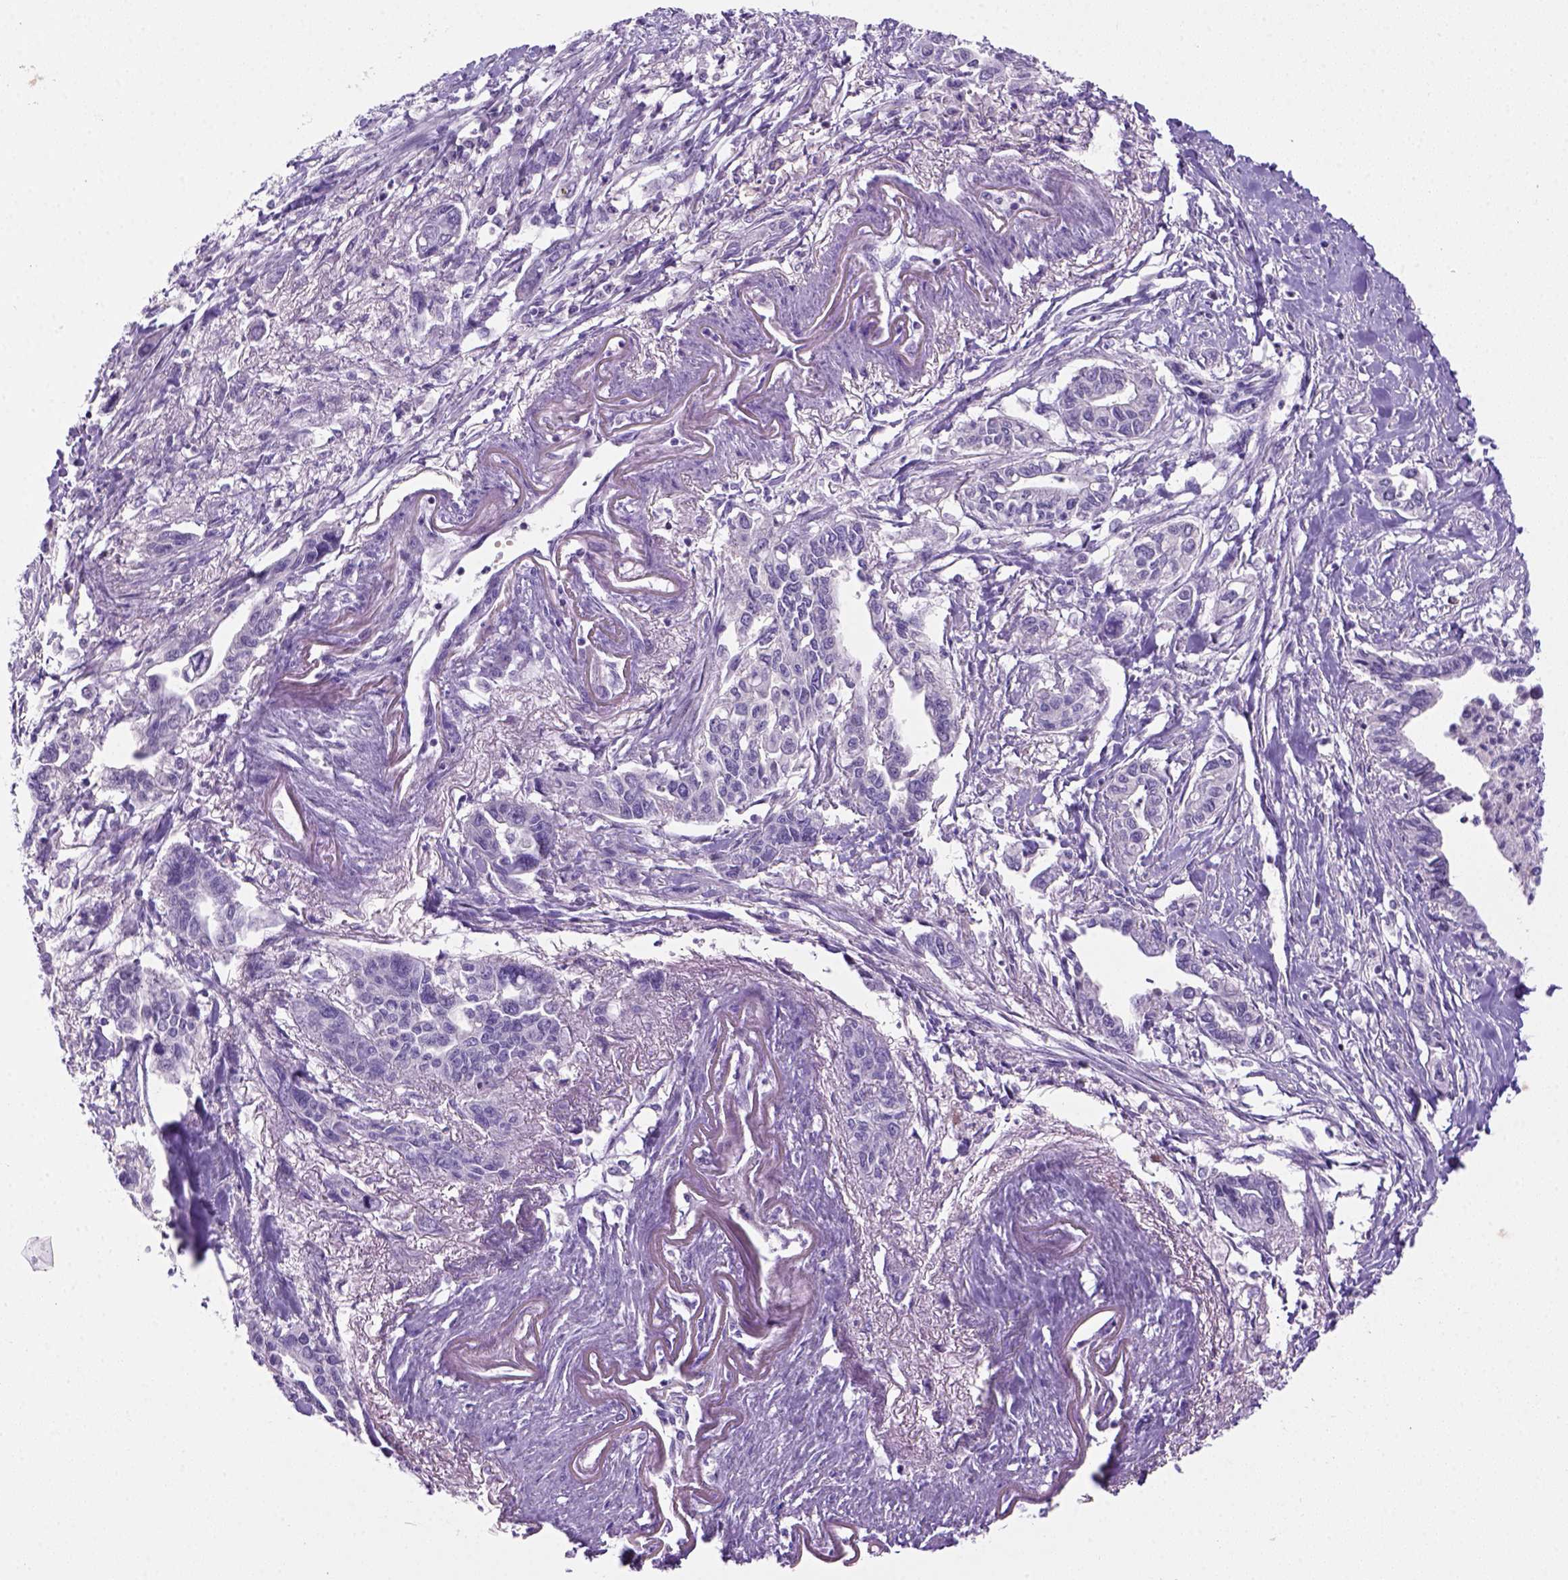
{"staining": {"intensity": "negative", "quantity": "none", "location": "none"}, "tissue": "pancreatic cancer", "cell_type": "Tumor cells", "image_type": "cancer", "snomed": [{"axis": "morphology", "description": "Adenocarcinoma, NOS"}, {"axis": "topography", "description": "Pancreas"}], "caption": "DAB (3,3'-diaminobenzidine) immunohistochemical staining of adenocarcinoma (pancreatic) shows no significant positivity in tumor cells.", "gene": "DNAH11", "patient": {"sex": "male", "age": 60}}